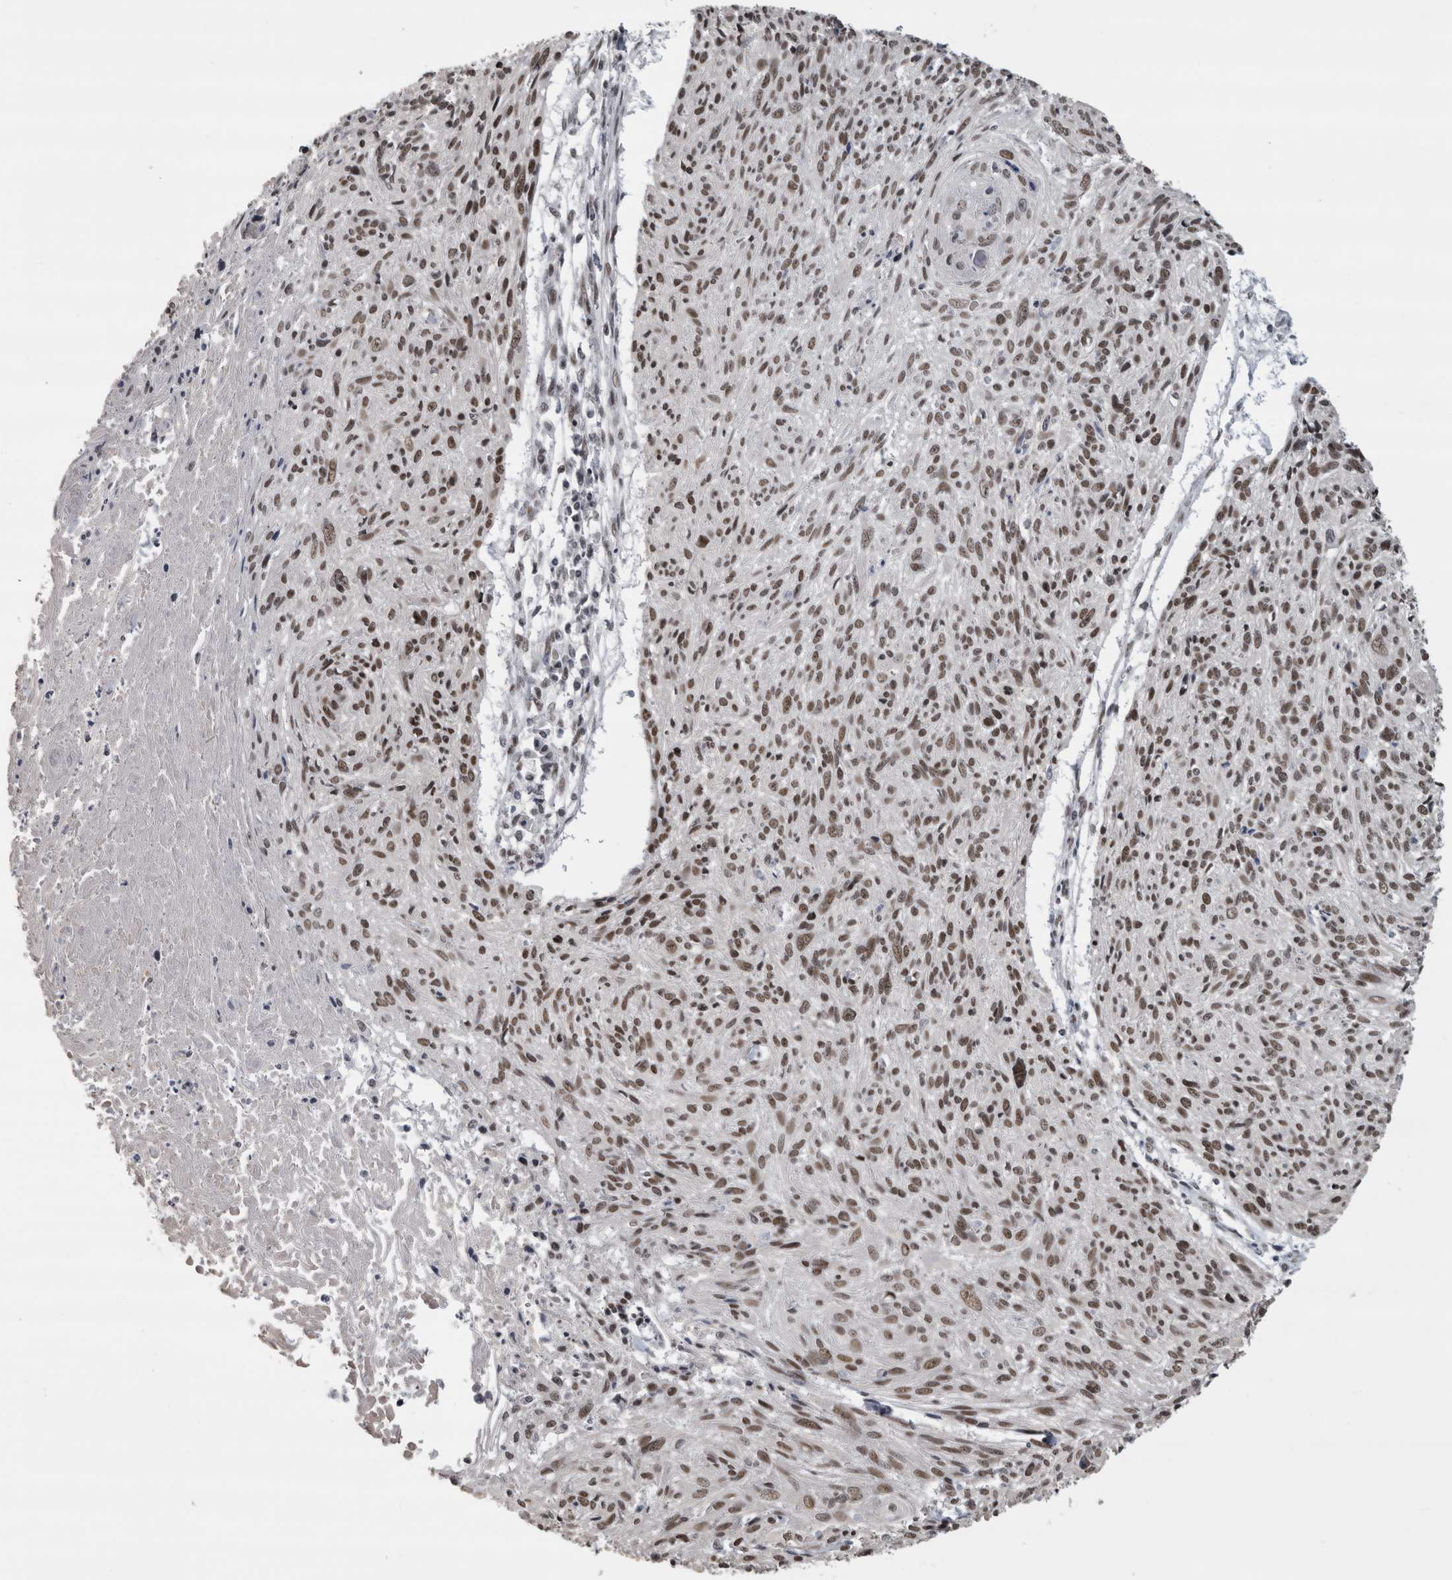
{"staining": {"intensity": "moderate", "quantity": ">75%", "location": "nuclear"}, "tissue": "cervical cancer", "cell_type": "Tumor cells", "image_type": "cancer", "snomed": [{"axis": "morphology", "description": "Squamous cell carcinoma, NOS"}, {"axis": "topography", "description": "Cervix"}], "caption": "Protein expression analysis of cervical cancer displays moderate nuclear expression in approximately >75% of tumor cells.", "gene": "ARID4B", "patient": {"sex": "female", "age": 51}}